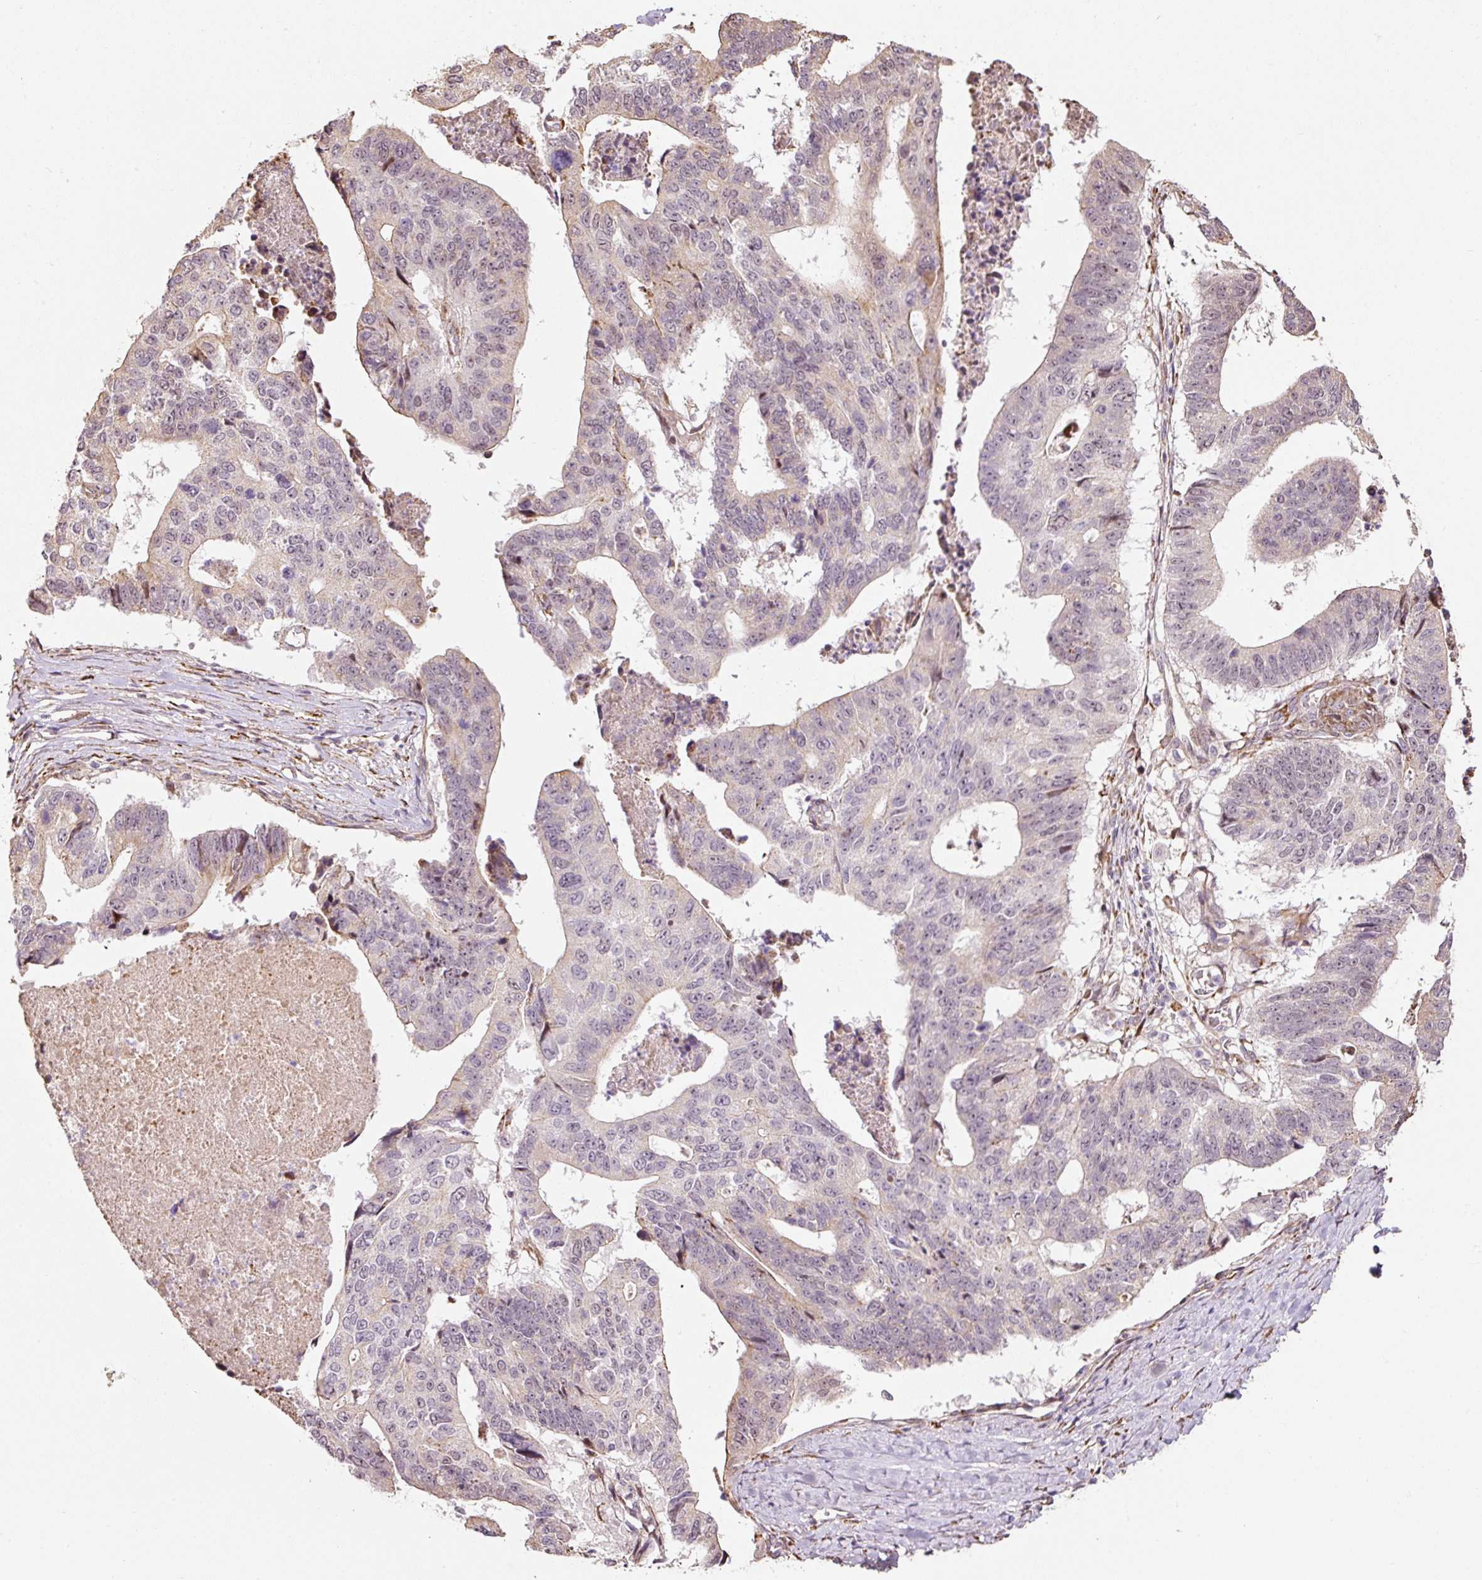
{"staining": {"intensity": "negative", "quantity": "none", "location": "none"}, "tissue": "stomach cancer", "cell_type": "Tumor cells", "image_type": "cancer", "snomed": [{"axis": "morphology", "description": "Adenocarcinoma, NOS"}, {"axis": "topography", "description": "Stomach"}], "caption": "Immunohistochemistry of adenocarcinoma (stomach) reveals no positivity in tumor cells.", "gene": "ETF1", "patient": {"sex": "male", "age": 59}}